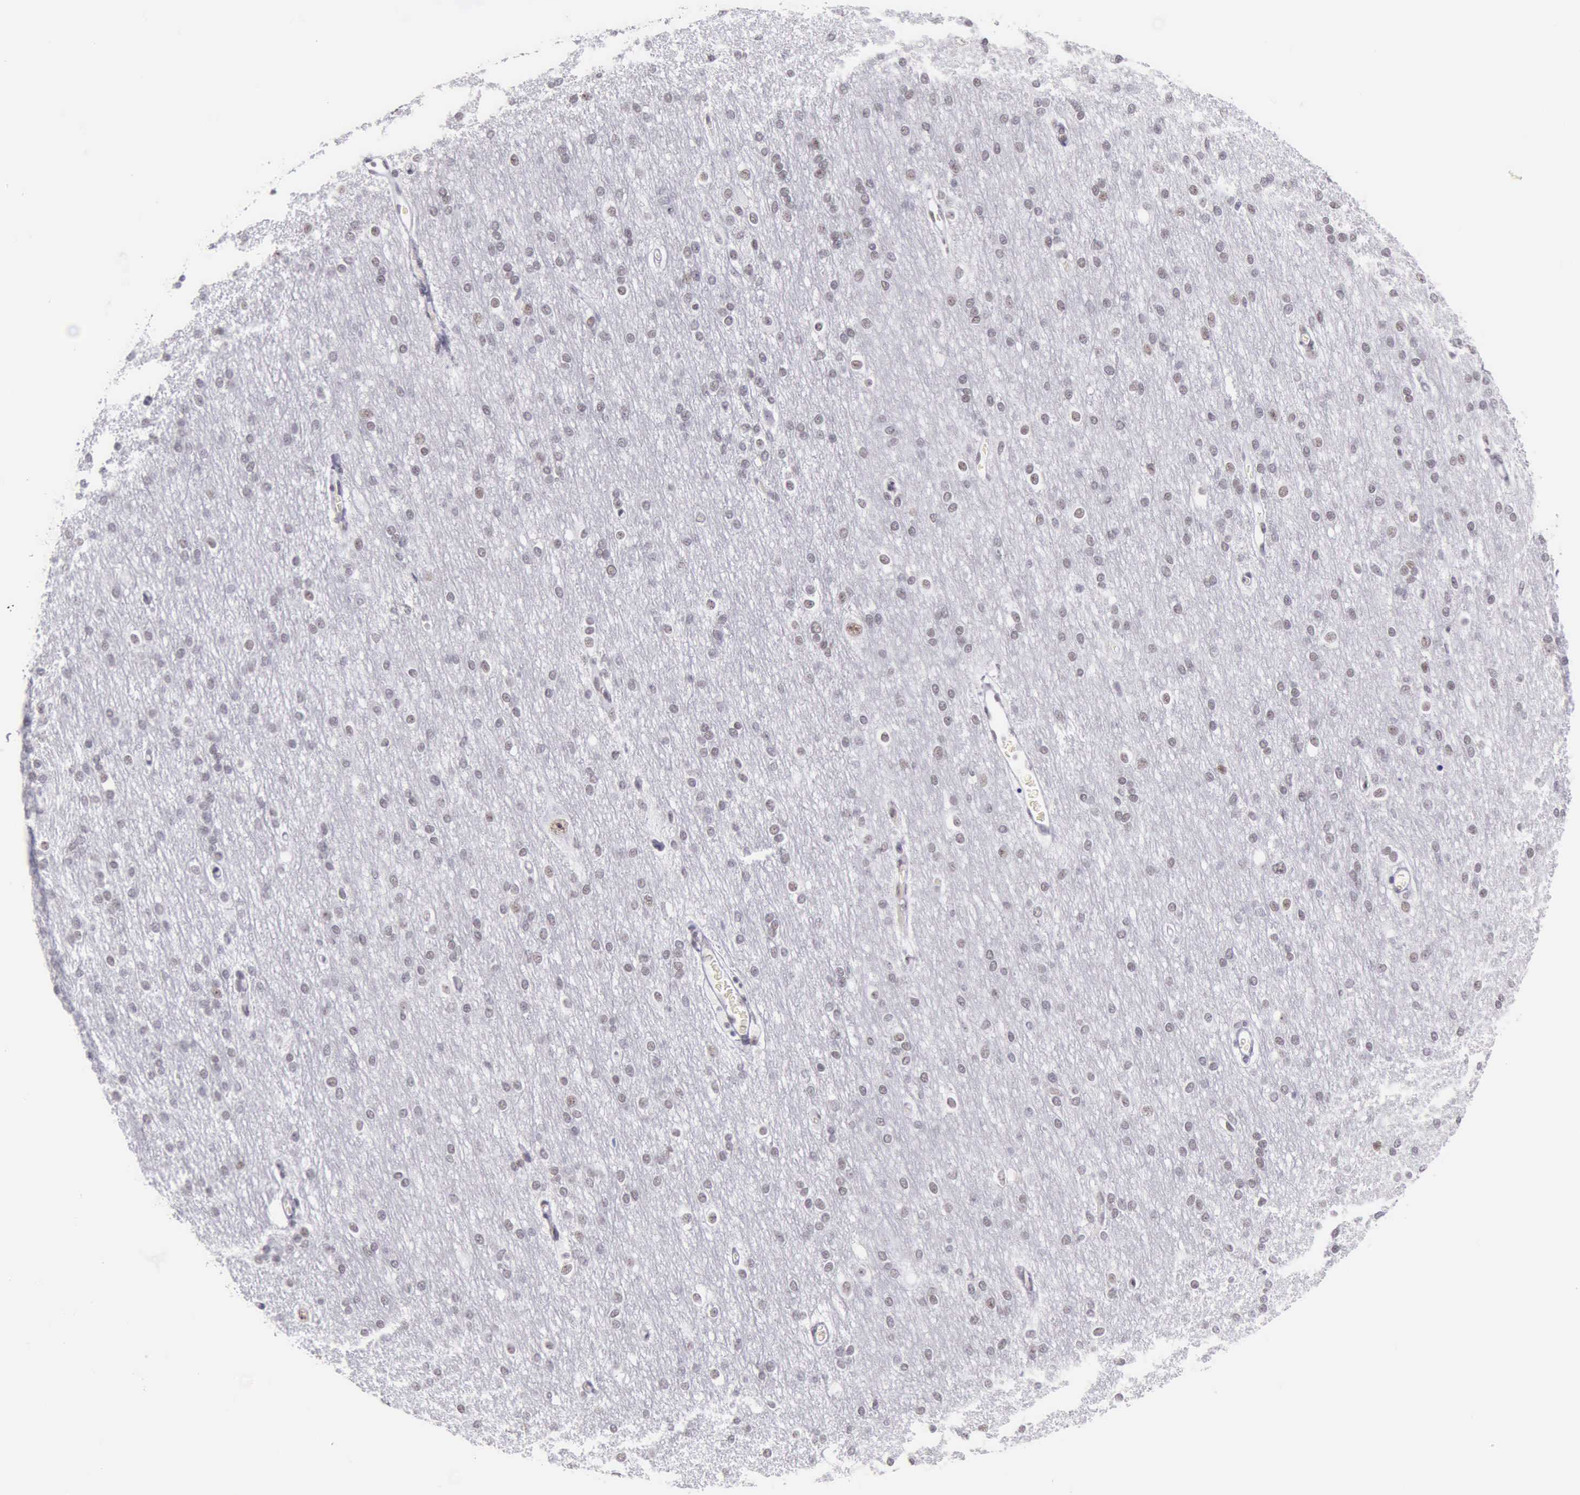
{"staining": {"intensity": "negative", "quantity": "none", "location": "none"}, "tissue": "cerebral cortex", "cell_type": "Endothelial cells", "image_type": "normal", "snomed": [{"axis": "morphology", "description": "Normal tissue, NOS"}, {"axis": "morphology", "description": "Inflammation, NOS"}, {"axis": "topography", "description": "Cerebral cortex"}], "caption": "The IHC micrograph has no significant positivity in endothelial cells of cerebral cortex. Nuclei are stained in blue.", "gene": "EP300", "patient": {"sex": "male", "age": 6}}